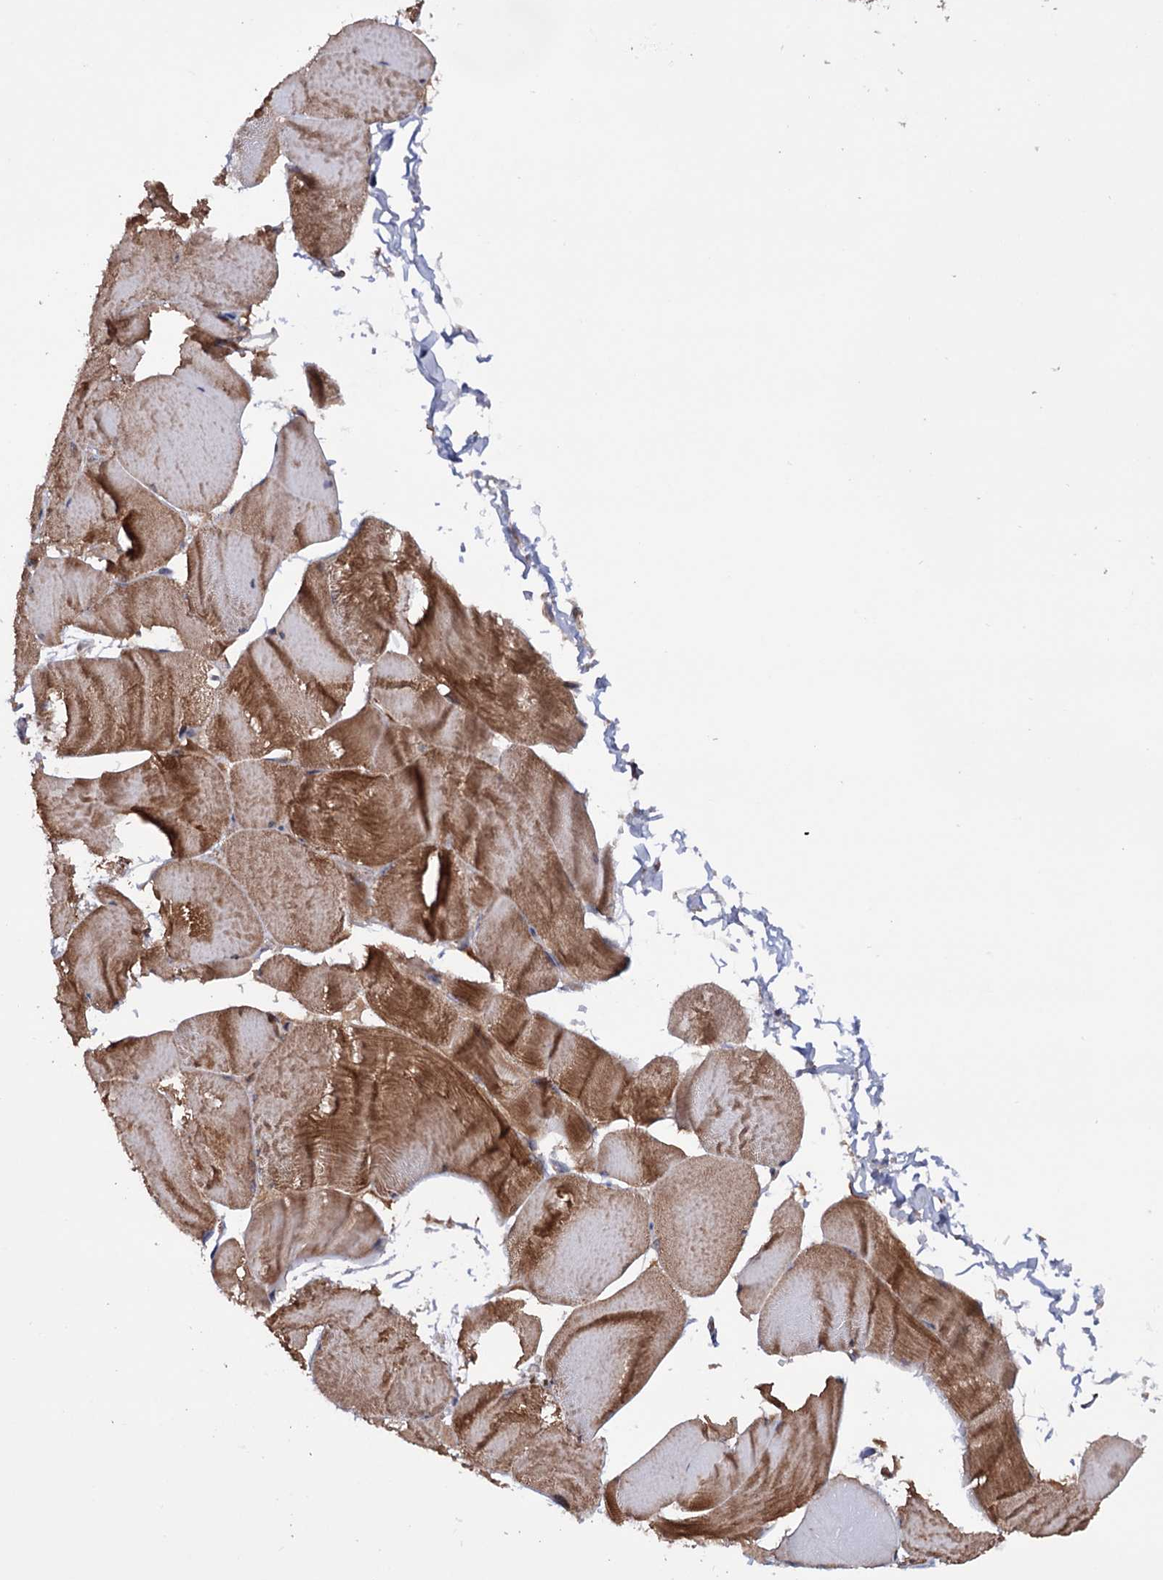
{"staining": {"intensity": "strong", "quantity": ">75%", "location": "cytoplasmic/membranous"}, "tissue": "skeletal muscle", "cell_type": "Myocytes", "image_type": "normal", "snomed": [{"axis": "morphology", "description": "Normal tissue, NOS"}, {"axis": "morphology", "description": "Basal cell carcinoma"}, {"axis": "topography", "description": "Skeletal muscle"}], "caption": "Immunohistochemistry photomicrograph of normal skeletal muscle stained for a protein (brown), which exhibits high levels of strong cytoplasmic/membranous staining in about >75% of myocytes.", "gene": "FERMT2", "patient": {"sex": "female", "age": 64}}